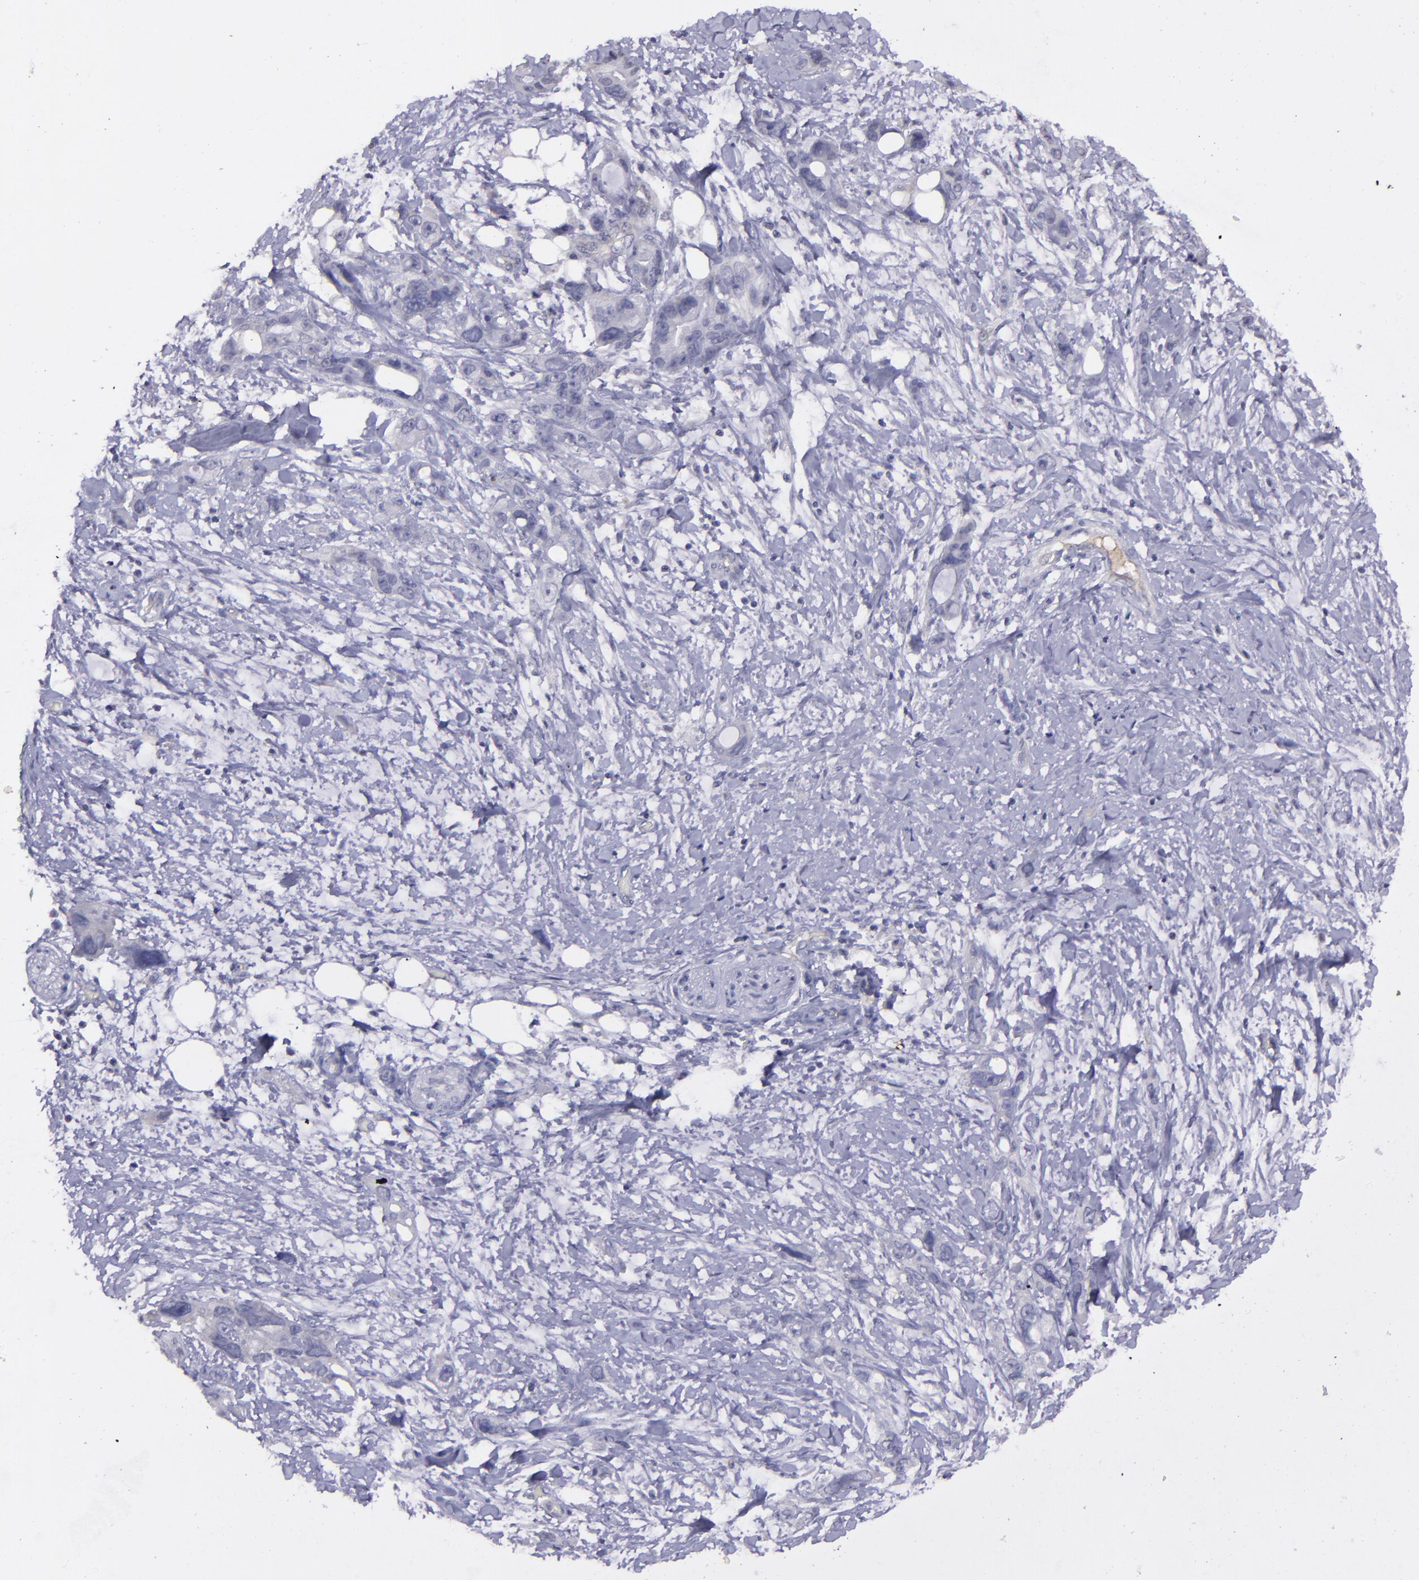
{"staining": {"intensity": "negative", "quantity": "none", "location": "none"}, "tissue": "stomach cancer", "cell_type": "Tumor cells", "image_type": "cancer", "snomed": [{"axis": "morphology", "description": "Adenocarcinoma, NOS"}, {"axis": "topography", "description": "Stomach, upper"}], "caption": "Immunohistochemical staining of stomach cancer displays no significant positivity in tumor cells. (Immunohistochemistry (ihc), brightfield microscopy, high magnification).", "gene": "MASP1", "patient": {"sex": "male", "age": 47}}